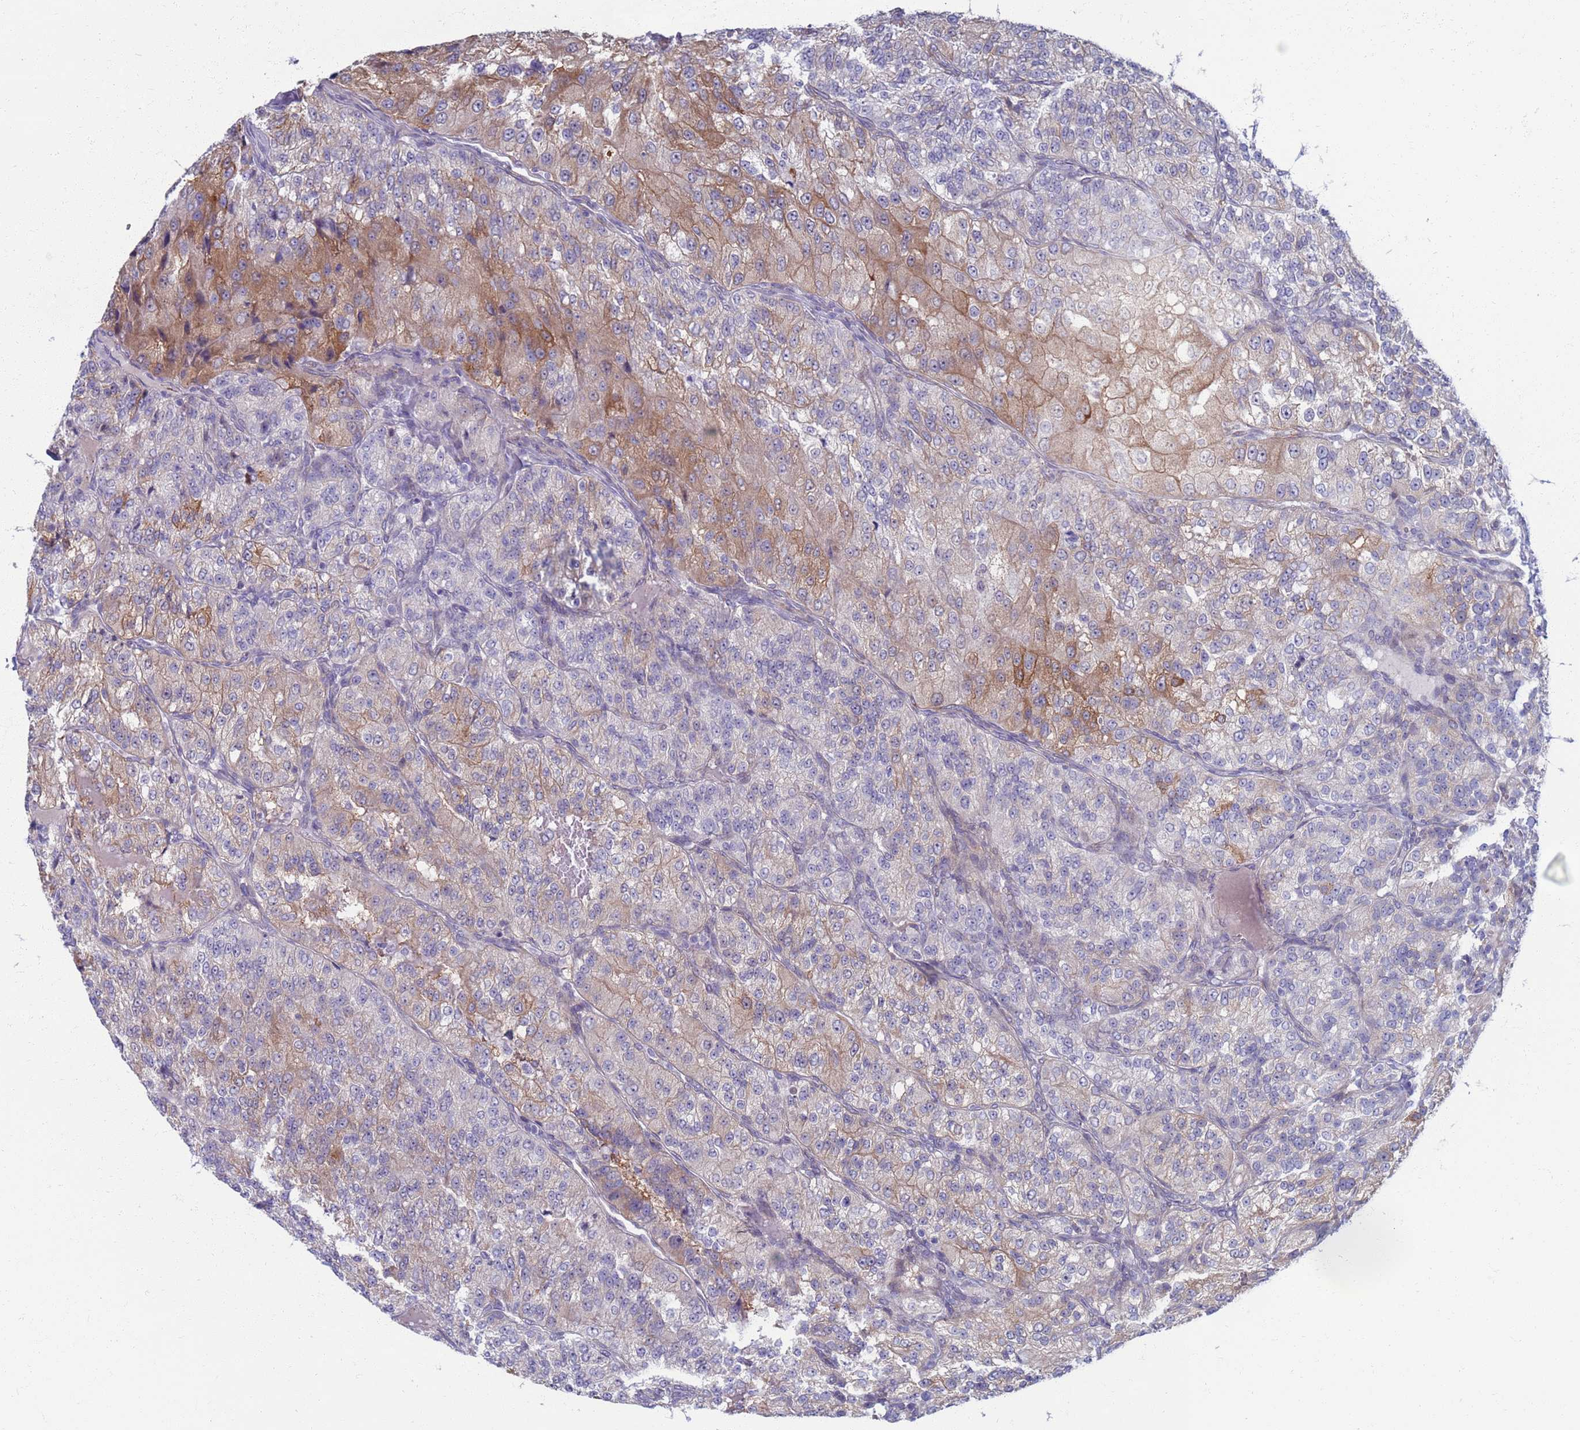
{"staining": {"intensity": "moderate", "quantity": "<25%", "location": "cytoplasmic/membranous"}, "tissue": "renal cancer", "cell_type": "Tumor cells", "image_type": "cancer", "snomed": [{"axis": "morphology", "description": "Adenocarcinoma, NOS"}, {"axis": "topography", "description": "Kidney"}], "caption": "About <25% of tumor cells in renal cancer show moderate cytoplasmic/membranous protein staining as visualized by brown immunohistochemical staining.", "gene": "CLCA2", "patient": {"sex": "female", "age": 63}}